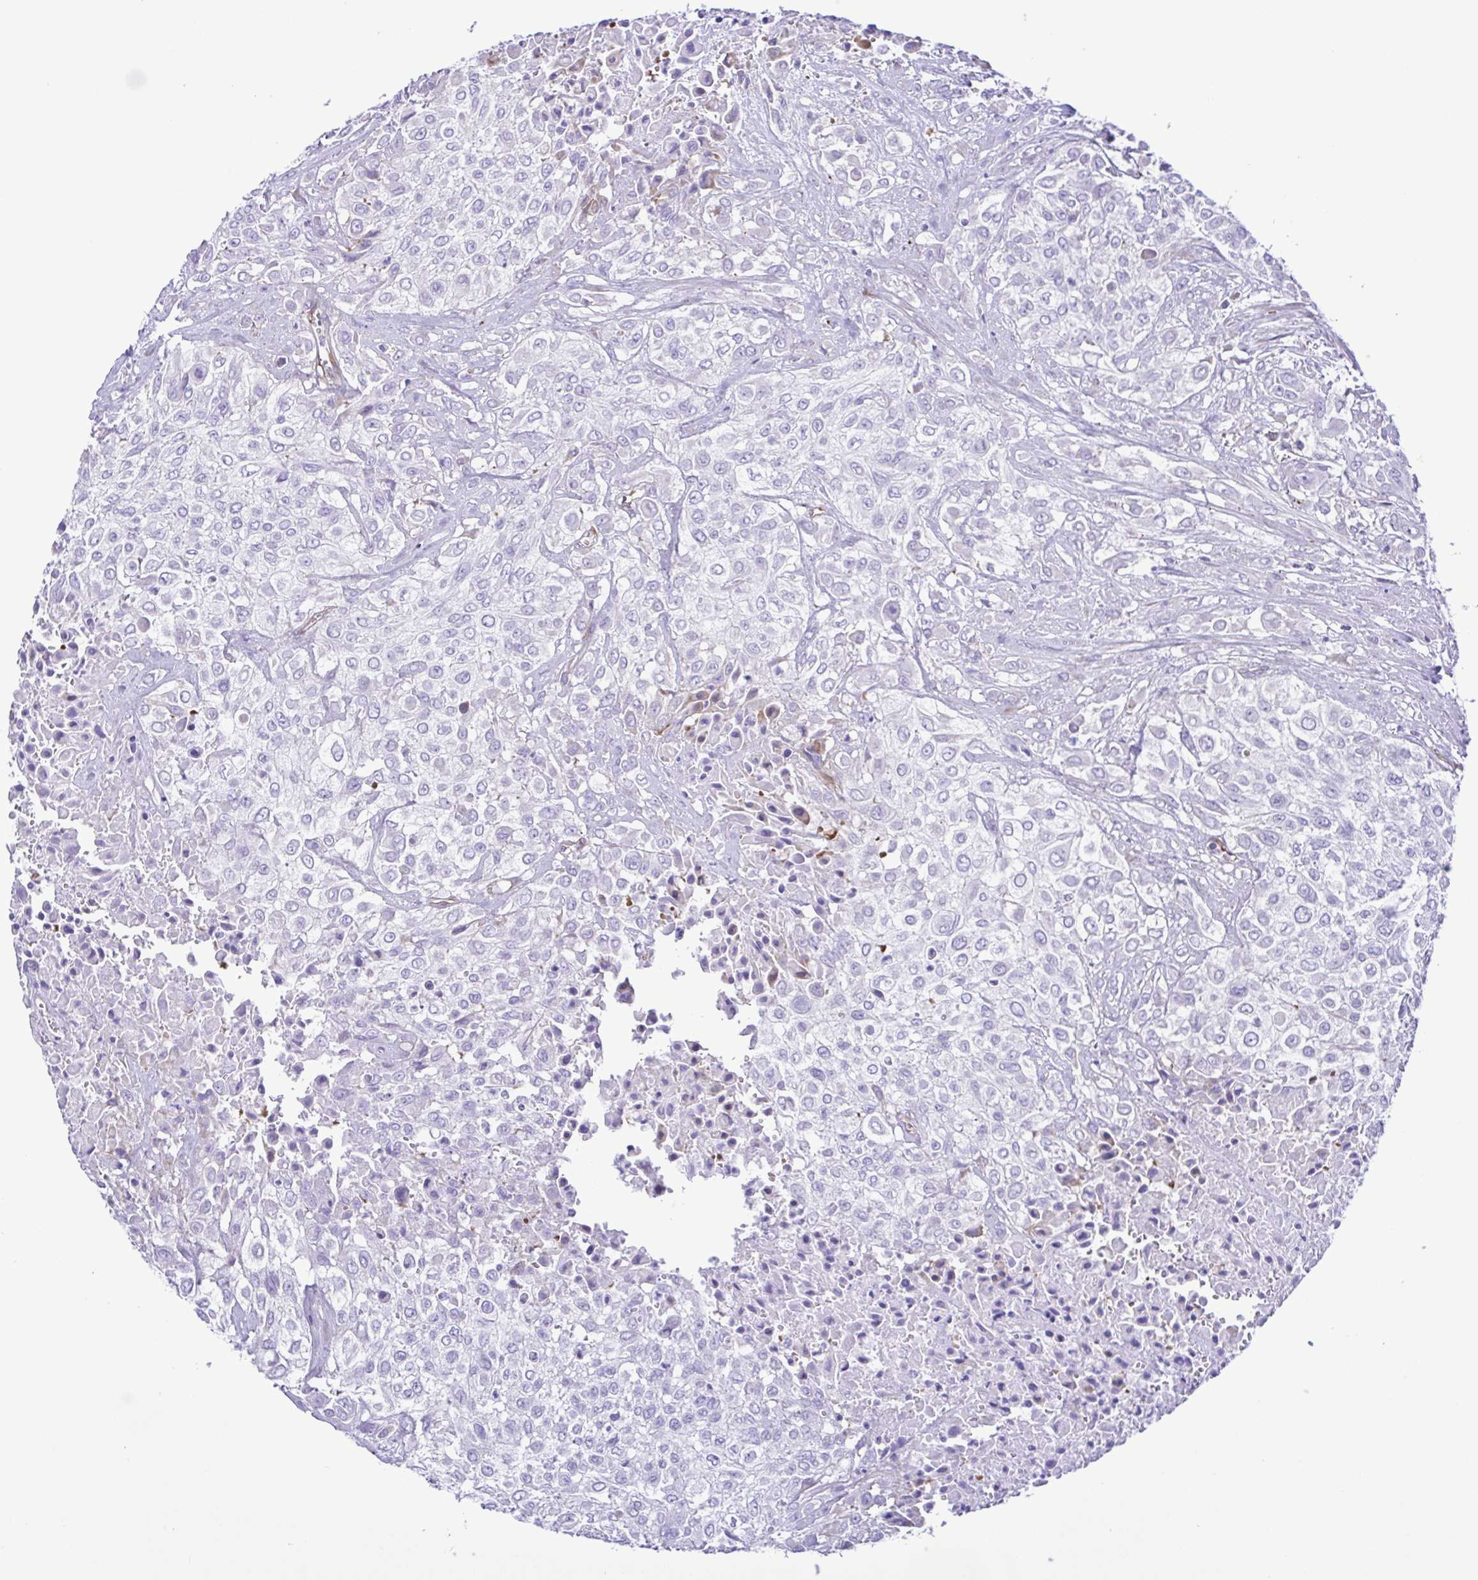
{"staining": {"intensity": "negative", "quantity": "none", "location": "none"}, "tissue": "urothelial cancer", "cell_type": "Tumor cells", "image_type": "cancer", "snomed": [{"axis": "morphology", "description": "Urothelial carcinoma, High grade"}, {"axis": "topography", "description": "Urinary bladder"}], "caption": "This is an immunohistochemistry (IHC) histopathology image of human high-grade urothelial carcinoma. There is no positivity in tumor cells.", "gene": "FLT1", "patient": {"sex": "male", "age": 57}}